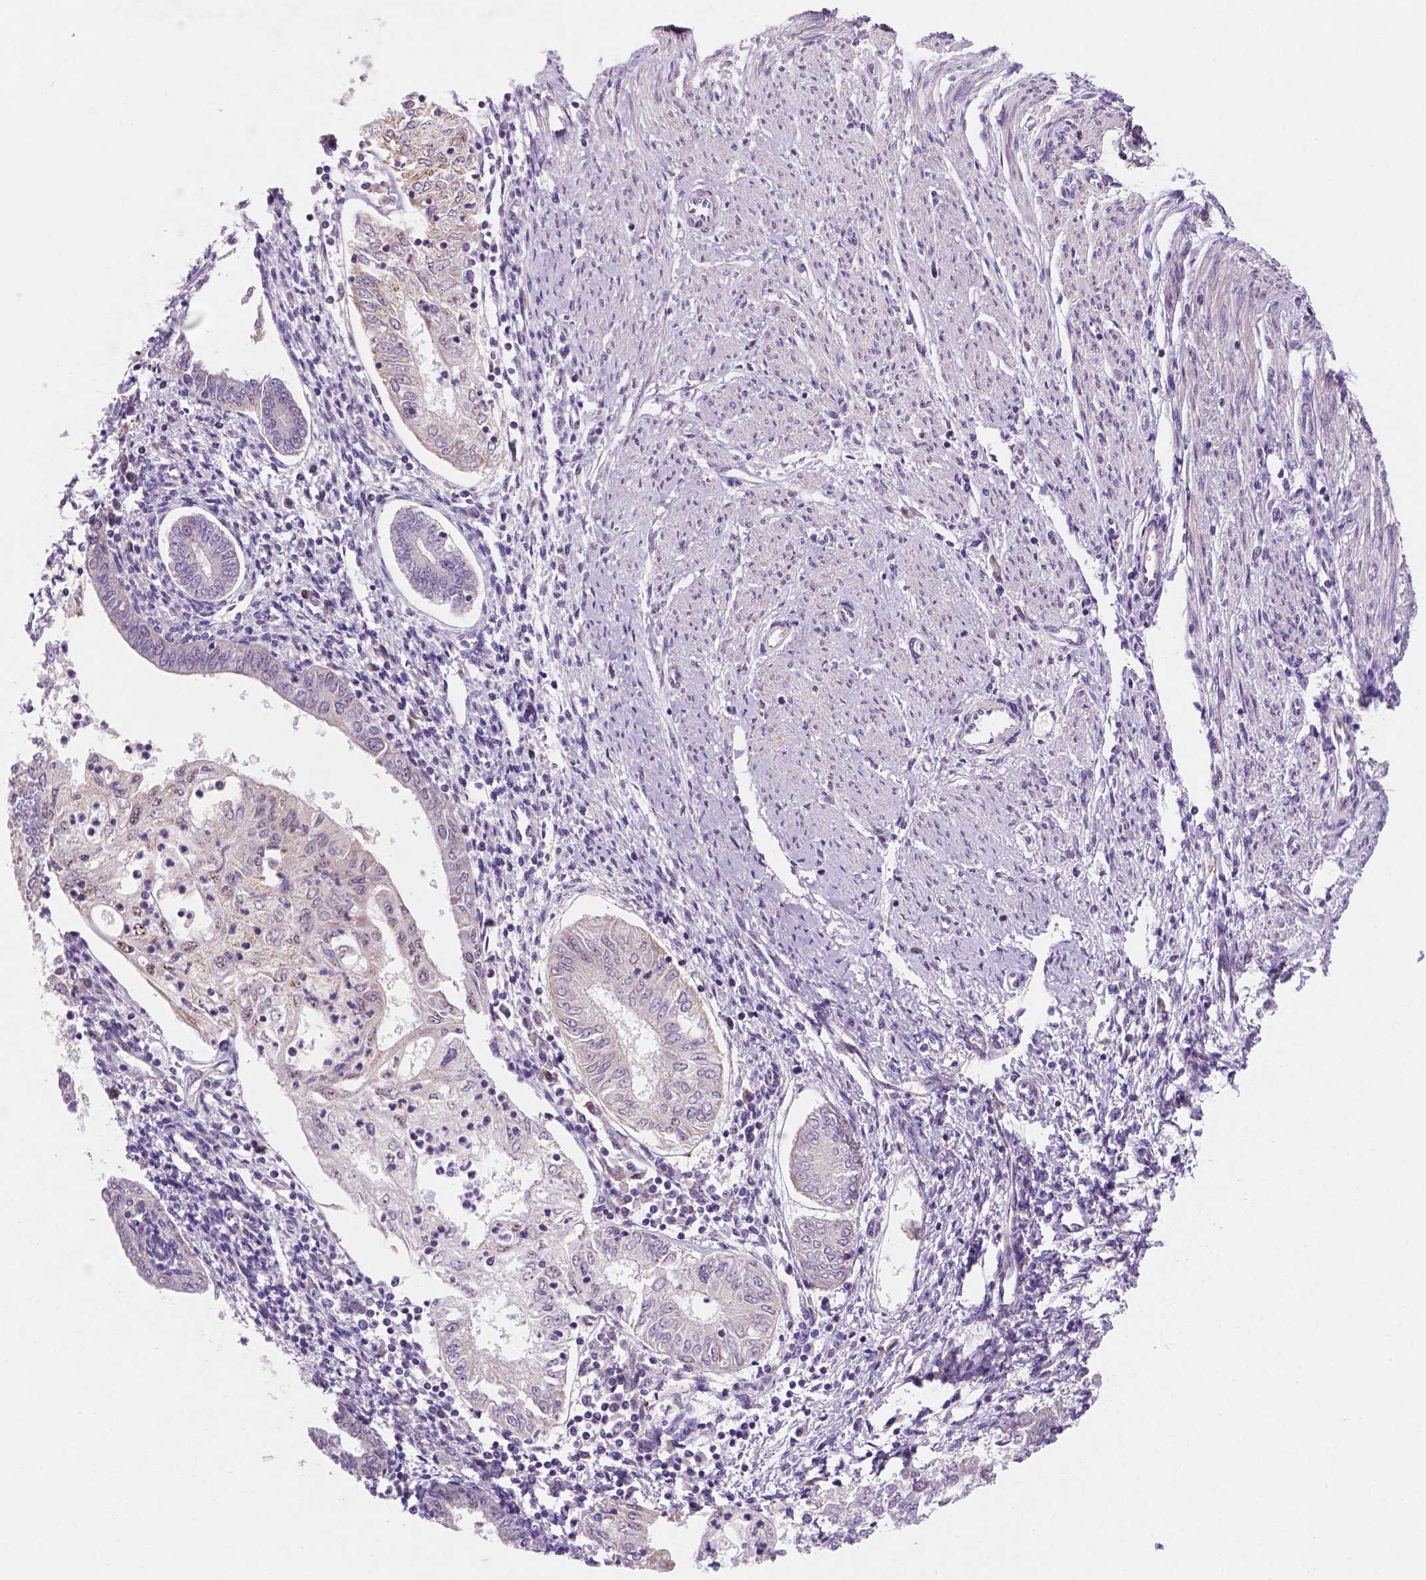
{"staining": {"intensity": "negative", "quantity": "none", "location": "none"}, "tissue": "endometrial cancer", "cell_type": "Tumor cells", "image_type": "cancer", "snomed": [{"axis": "morphology", "description": "Adenocarcinoma, NOS"}, {"axis": "topography", "description": "Endometrium"}], "caption": "High power microscopy histopathology image of an IHC histopathology image of endometrial adenocarcinoma, revealing no significant positivity in tumor cells.", "gene": "C18orf21", "patient": {"sex": "female", "age": 68}}